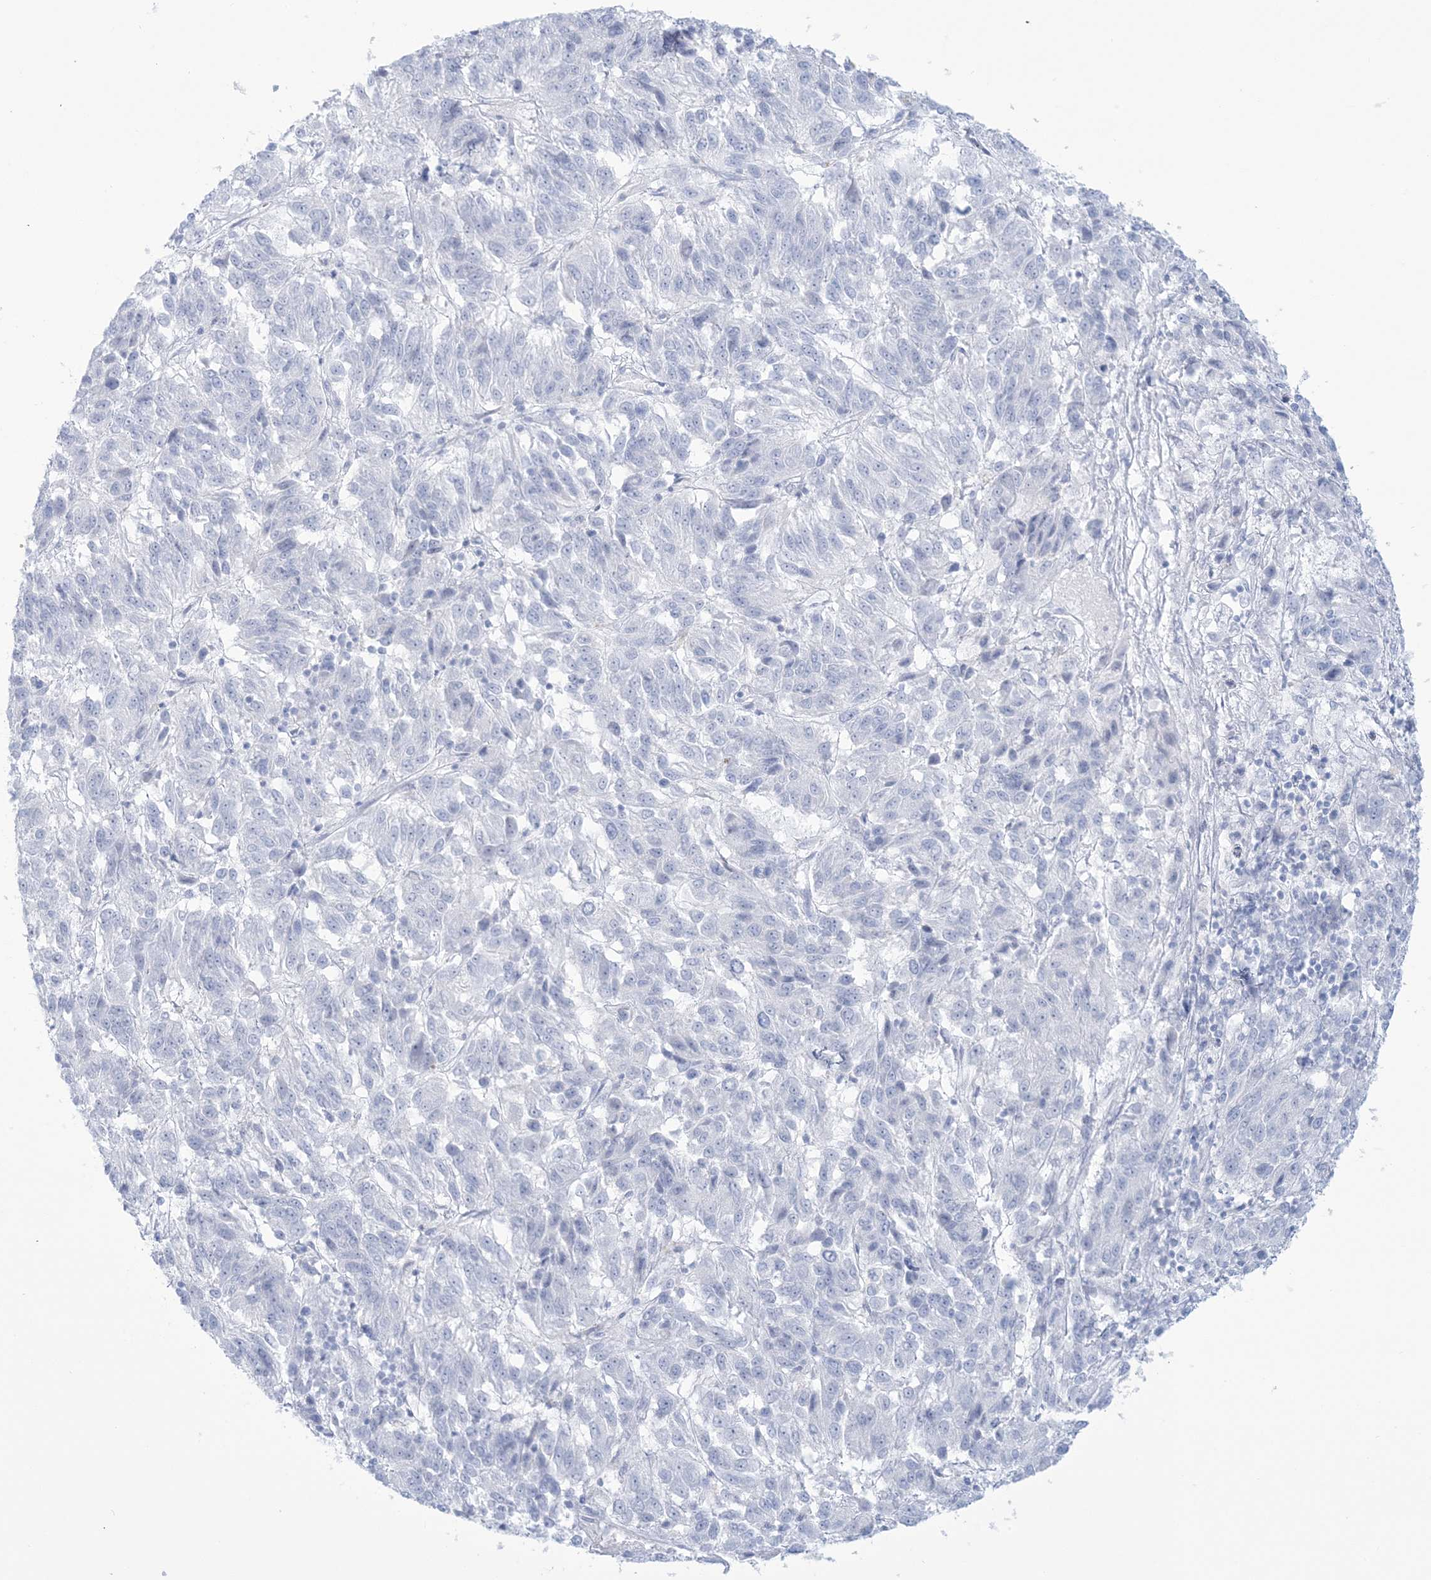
{"staining": {"intensity": "negative", "quantity": "none", "location": "none"}, "tissue": "melanoma", "cell_type": "Tumor cells", "image_type": "cancer", "snomed": [{"axis": "morphology", "description": "Malignant melanoma, Metastatic site"}, {"axis": "topography", "description": "Lung"}], "caption": "Immunohistochemistry image of malignant melanoma (metastatic site) stained for a protein (brown), which shows no expression in tumor cells.", "gene": "AGXT", "patient": {"sex": "male", "age": 64}}